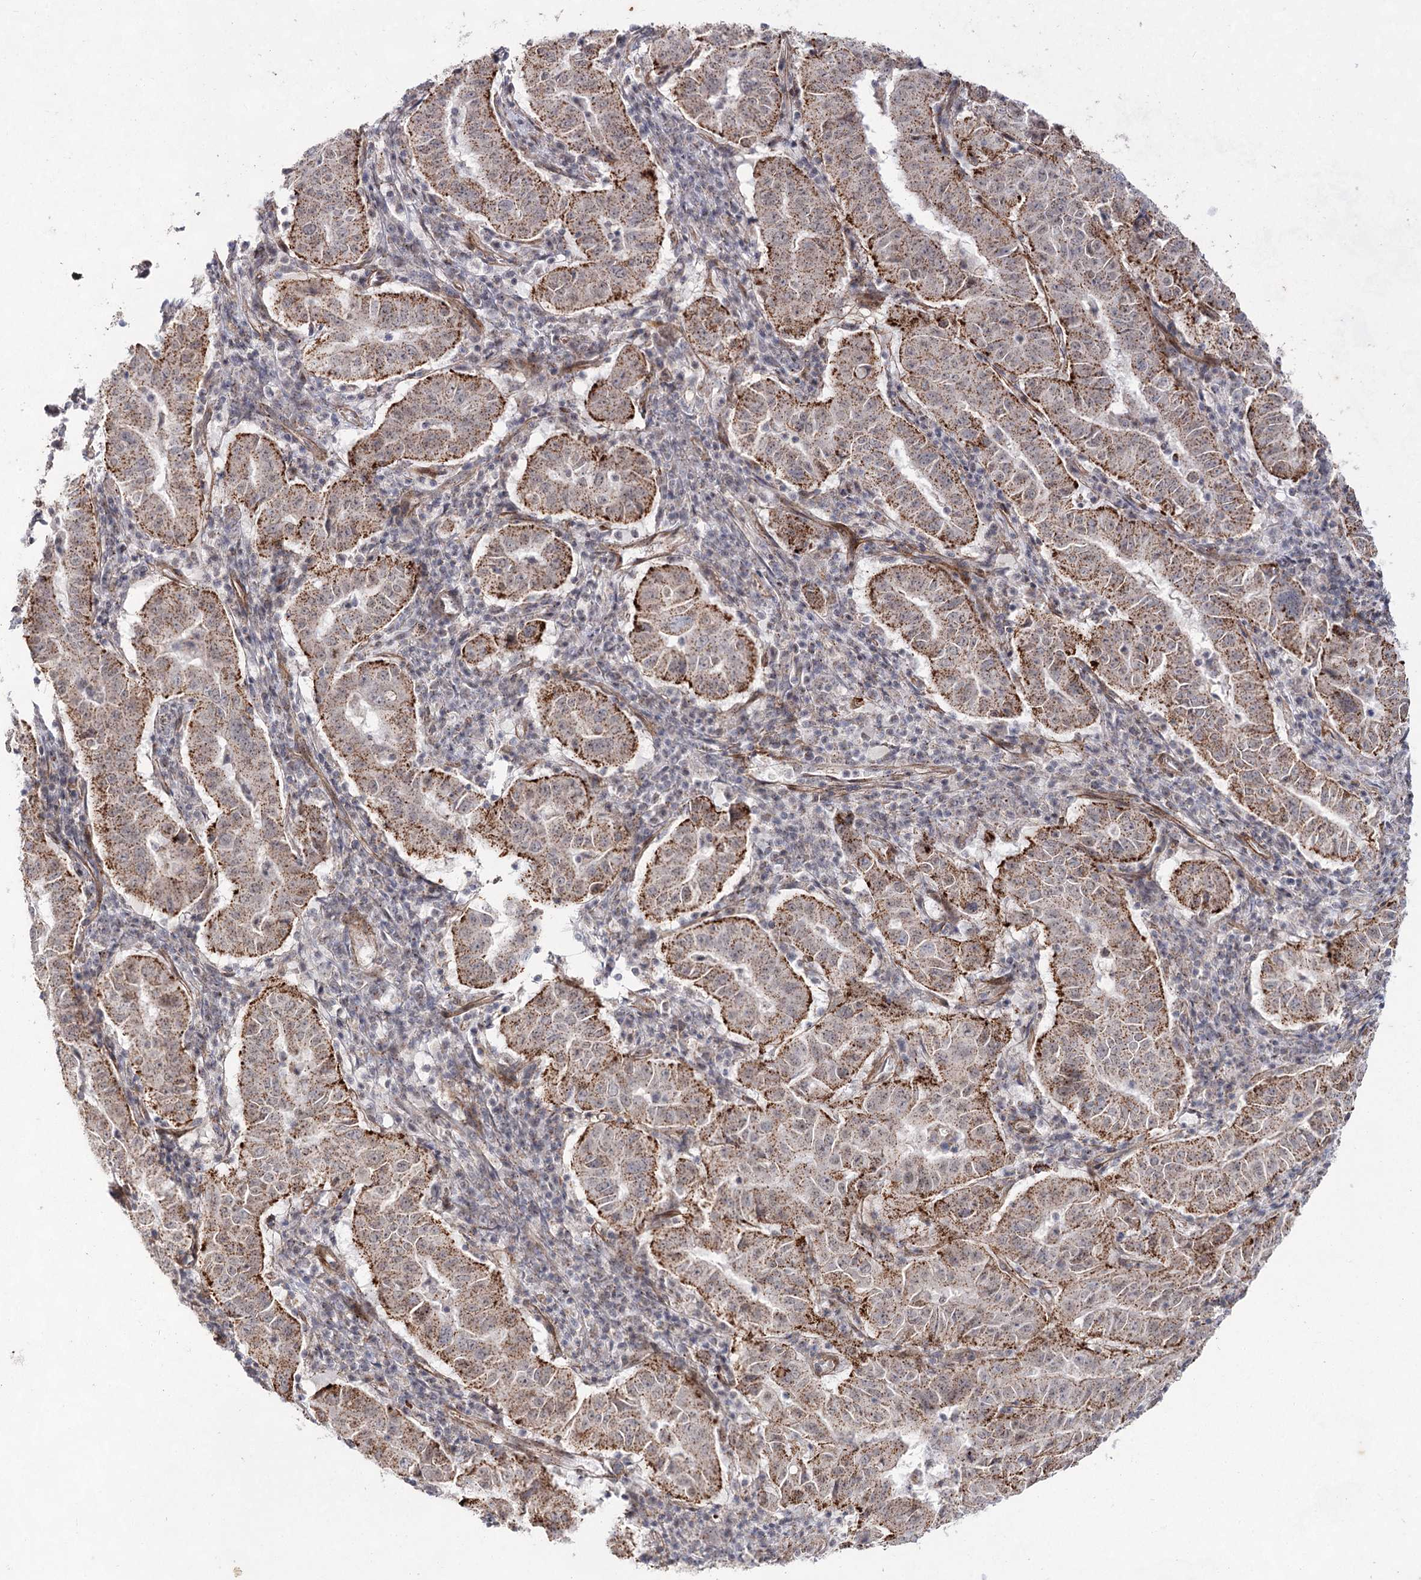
{"staining": {"intensity": "strong", "quantity": ">75%", "location": "cytoplasmic/membranous"}, "tissue": "pancreatic cancer", "cell_type": "Tumor cells", "image_type": "cancer", "snomed": [{"axis": "morphology", "description": "Adenocarcinoma, NOS"}, {"axis": "topography", "description": "Pancreas"}], "caption": "This micrograph exhibits pancreatic cancer stained with immunohistochemistry (IHC) to label a protein in brown. The cytoplasmic/membranous of tumor cells show strong positivity for the protein. Nuclei are counter-stained blue.", "gene": "ATL2", "patient": {"sex": "male", "age": 63}}